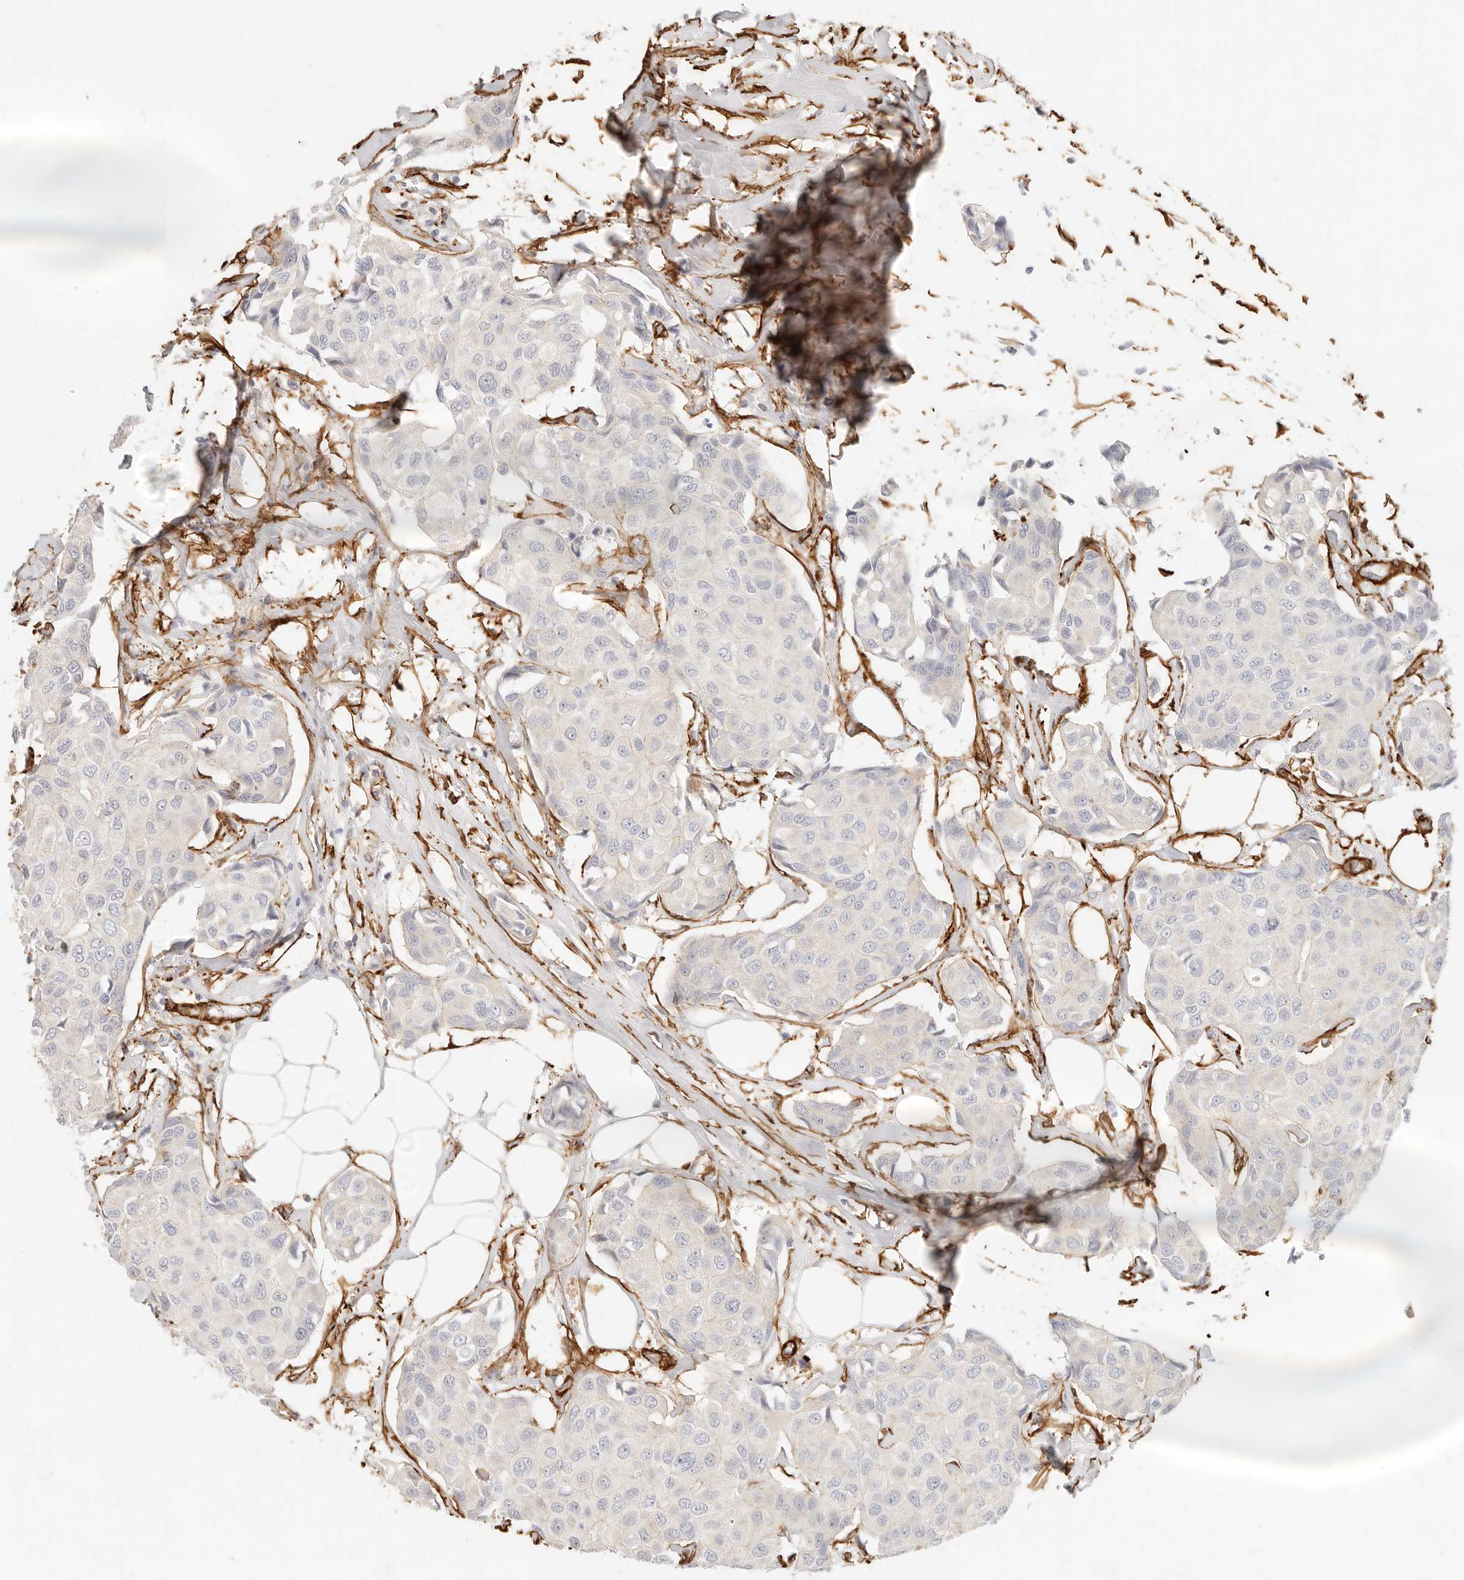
{"staining": {"intensity": "negative", "quantity": "none", "location": "none"}, "tissue": "breast cancer", "cell_type": "Tumor cells", "image_type": "cancer", "snomed": [{"axis": "morphology", "description": "Duct carcinoma"}, {"axis": "topography", "description": "Breast"}], "caption": "There is no significant positivity in tumor cells of breast cancer.", "gene": "TMTC2", "patient": {"sex": "female", "age": 80}}